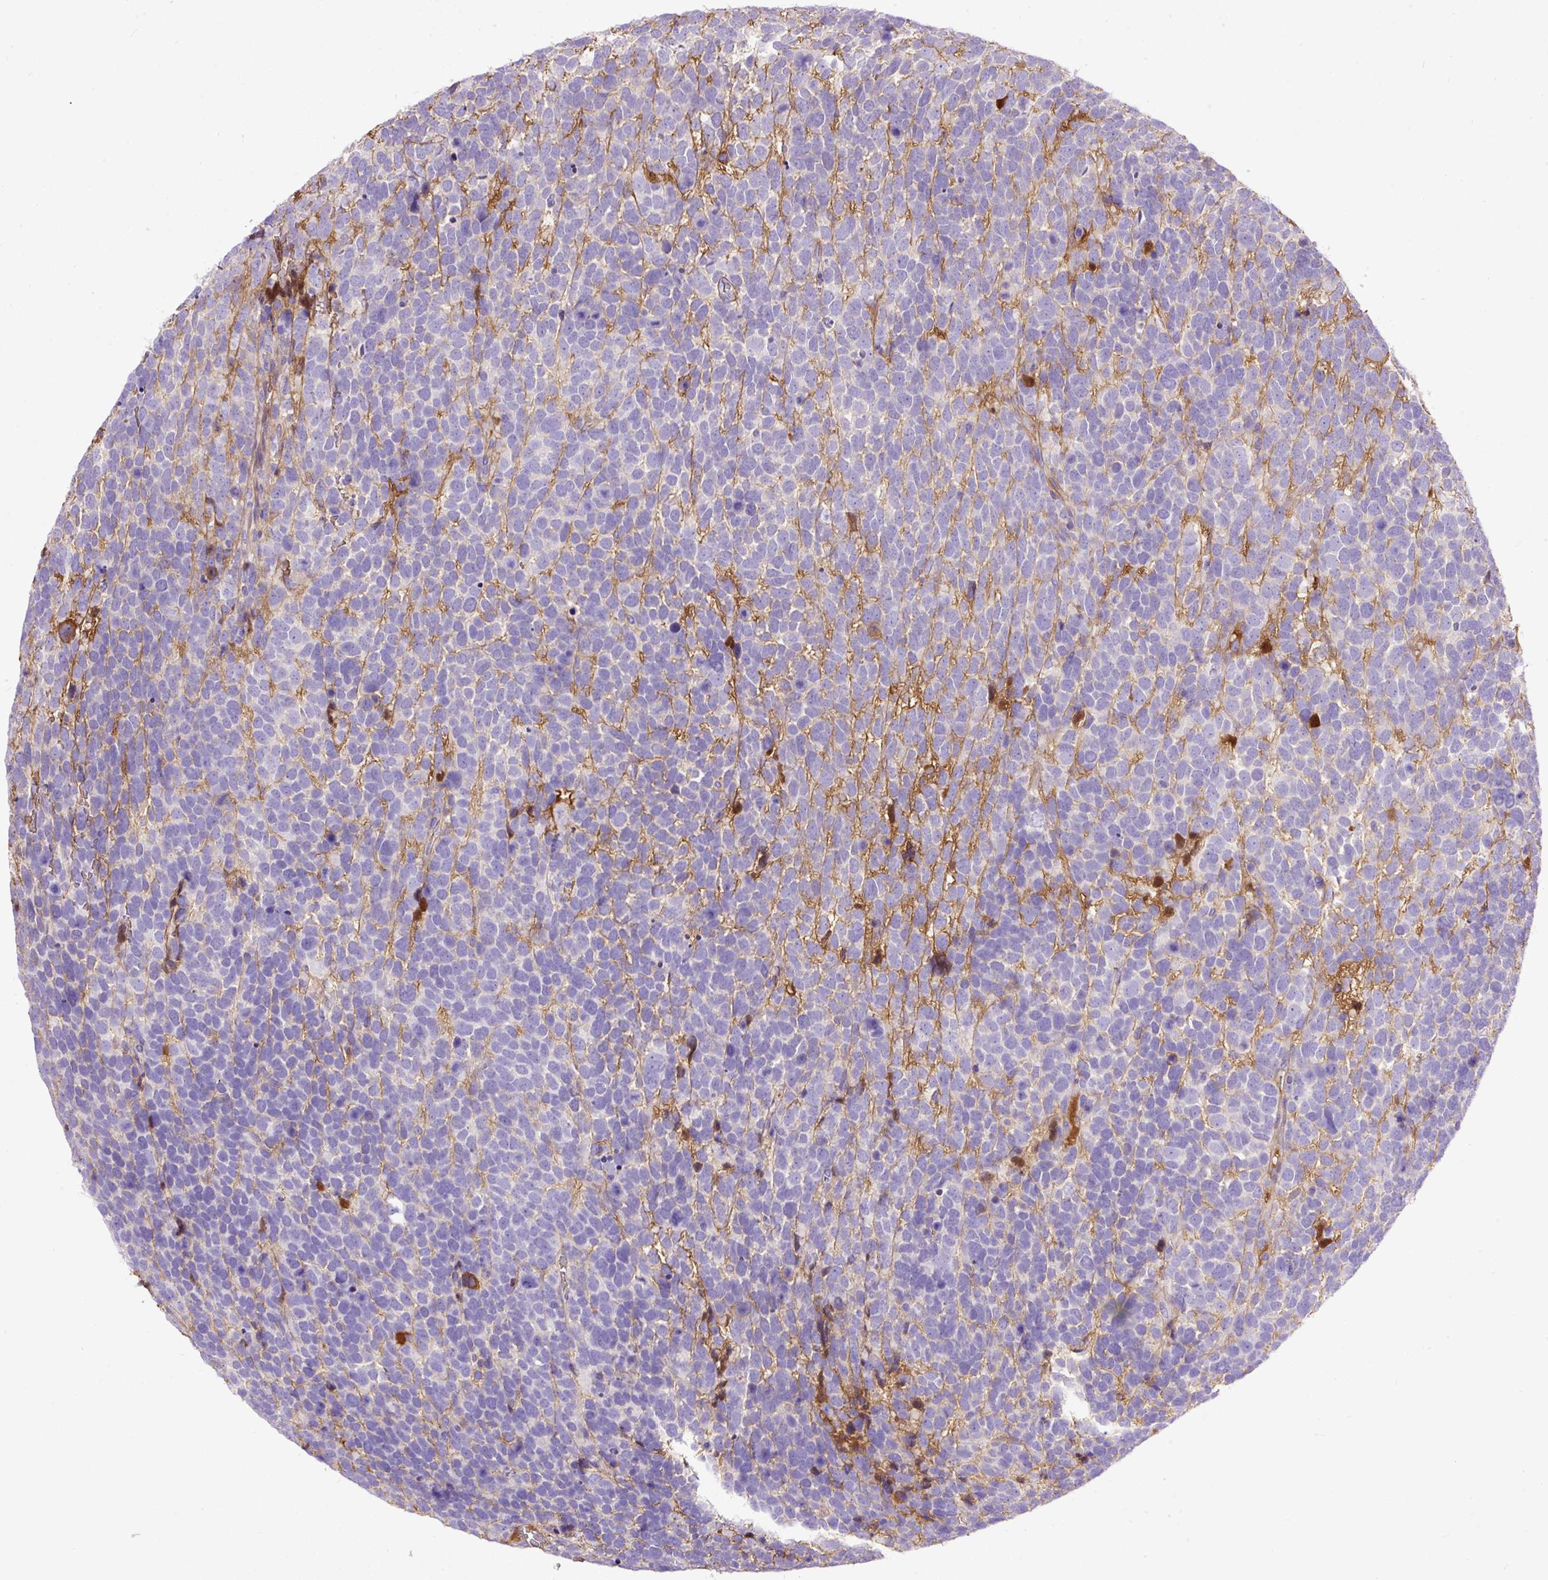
{"staining": {"intensity": "negative", "quantity": "none", "location": "none"}, "tissue": "urothelial cancer", "cell_type": "Tumor cells", "image_type": "cancer", "snomed": [{"axis": "morphology", "description": "Urothelial carcinoma, High grade"}, {"axis": "topography", "description": "Urinary bladder"}], "caption": "The micrograph shows no significant expression in tumor cells of urothelial carcinoma (high-grade).", "gene": "CLEC3B", "patient": {"sex": "female", "age": 82}}